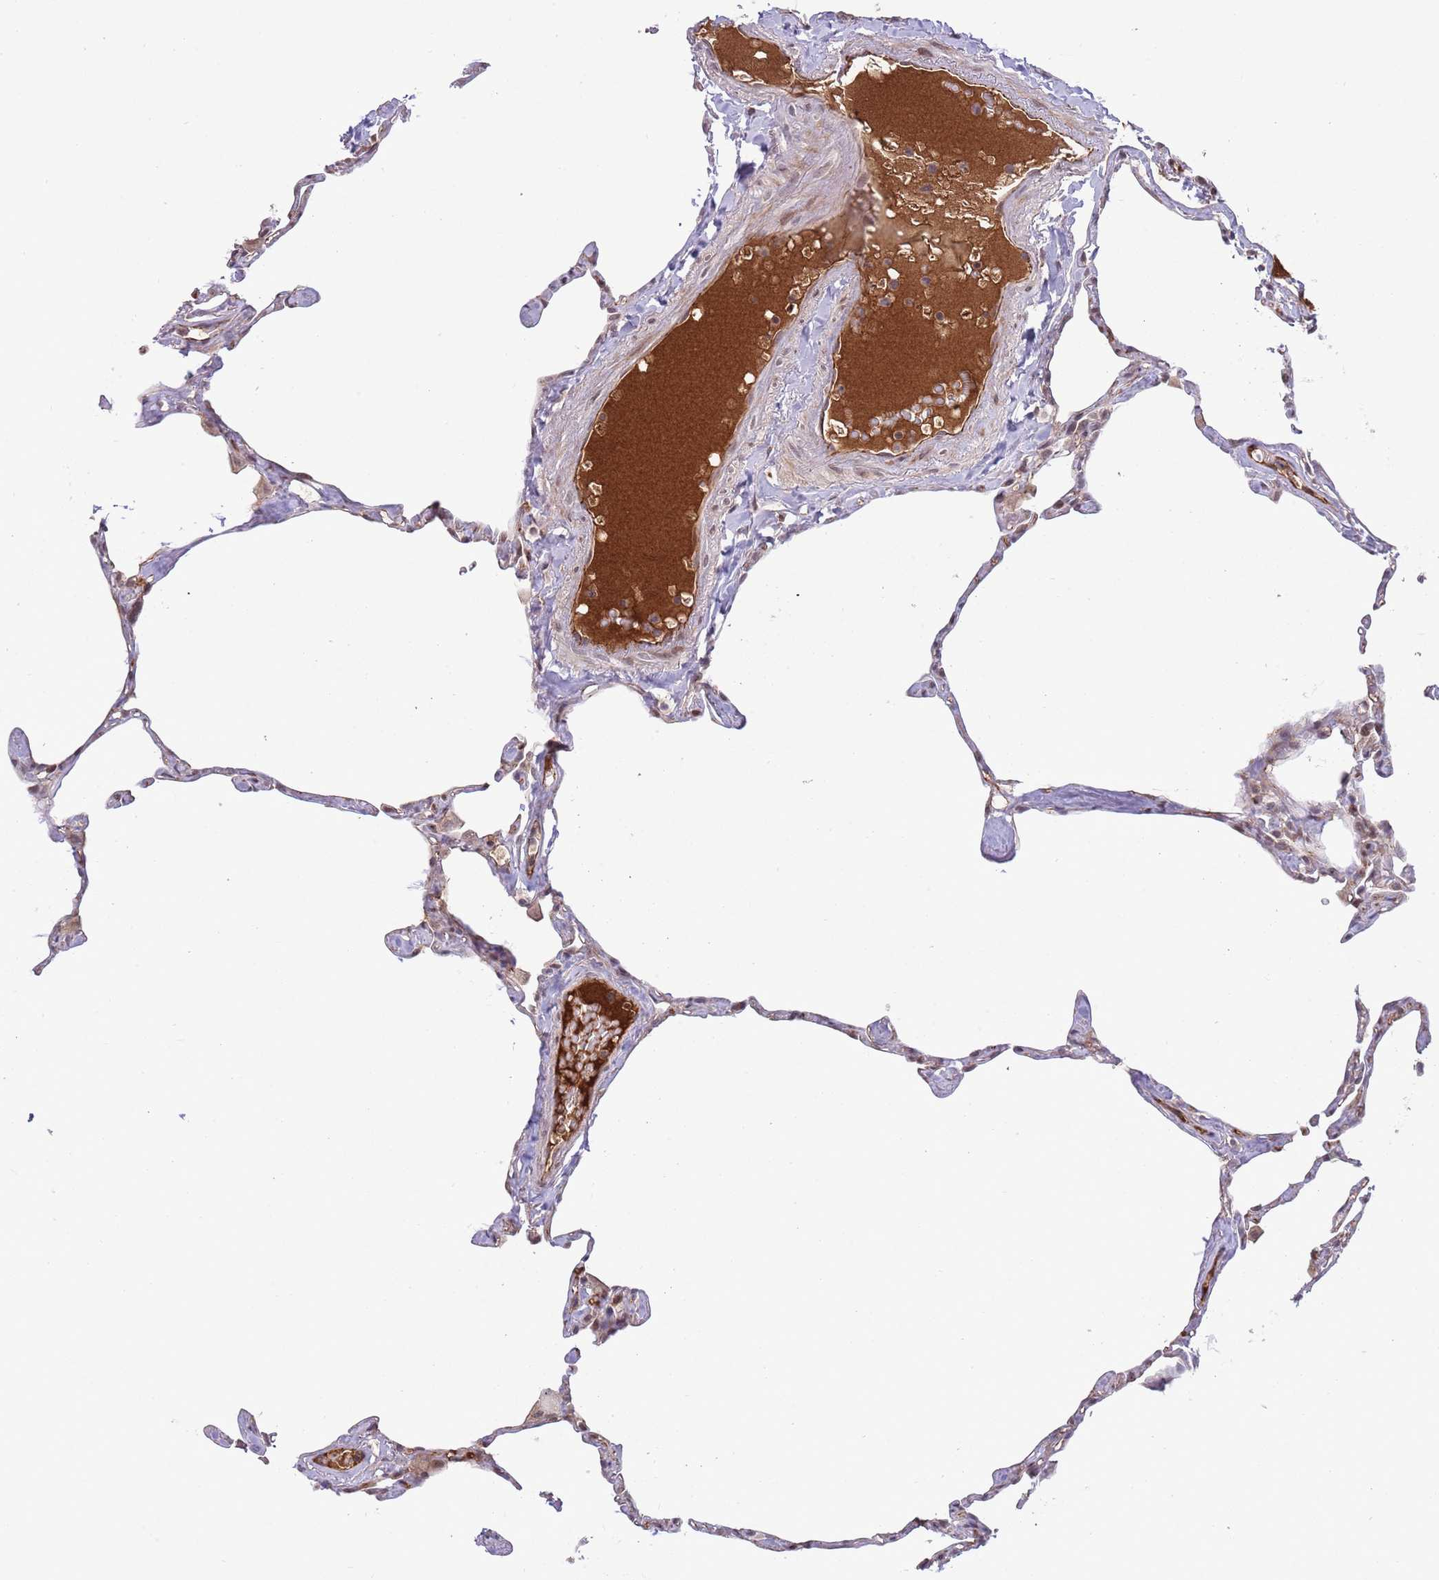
{"staining": {"intensity": "moderate", "quantity": "<25%", "location": "cytoplasmic/membranous"}, "tissue": "lung", "cell_type": "Alveolar cells", "image_type": "normal", "snomed": [{"axis": "morphology", "description": "Normal tissue, NOS"}, {"axis": "topography", "description": "Lung"}], "caption": "Immunohistochemical staining of unremarkable human lung displays low levels of moderate cytoplasmic/membranous staining in approximately <25% of alveolar cells.", "gene": "DPP10", "patient": {"sex": "male", "age": 65}}